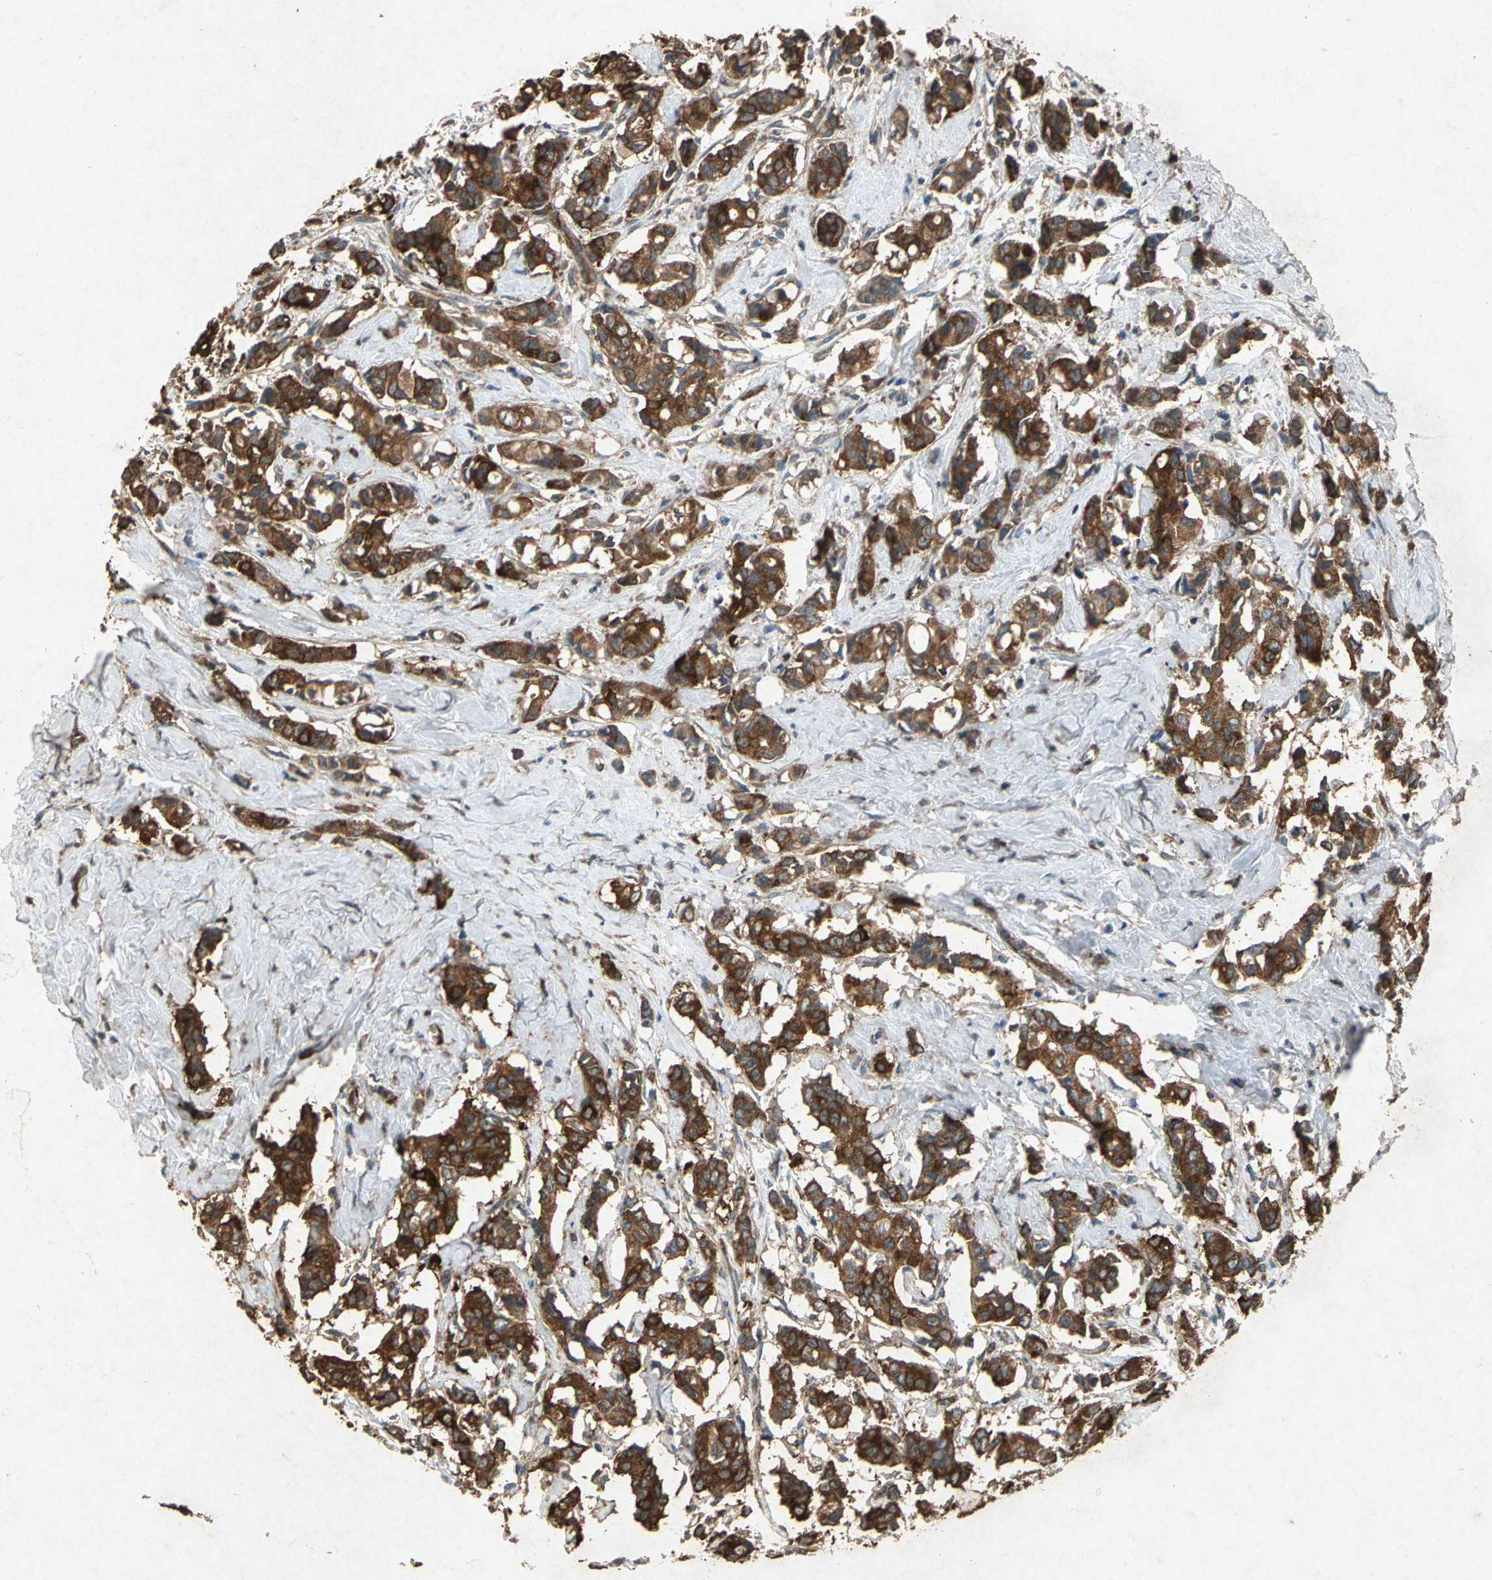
{"staining": {"intensity": "strong", "quantity": ">75%", "location": "cytoplasmic/membranous"}, "tissue": "breast cancer", "cell_type": "Tumor cells", "image_type": "cancer", "snomed": [{"axis": "morphology", "description": "Duct carcinoma"}, {"axis": "topography", "description": "Breast"}], "caption": "This is a histology image of IHC staining of breast intraductal carcinoma, which shows strong expression in the cytoplasmic/membranous of tumor cells.", "gene": "HSP90AB1", "patient": {"sex": "female", "age": 84}}